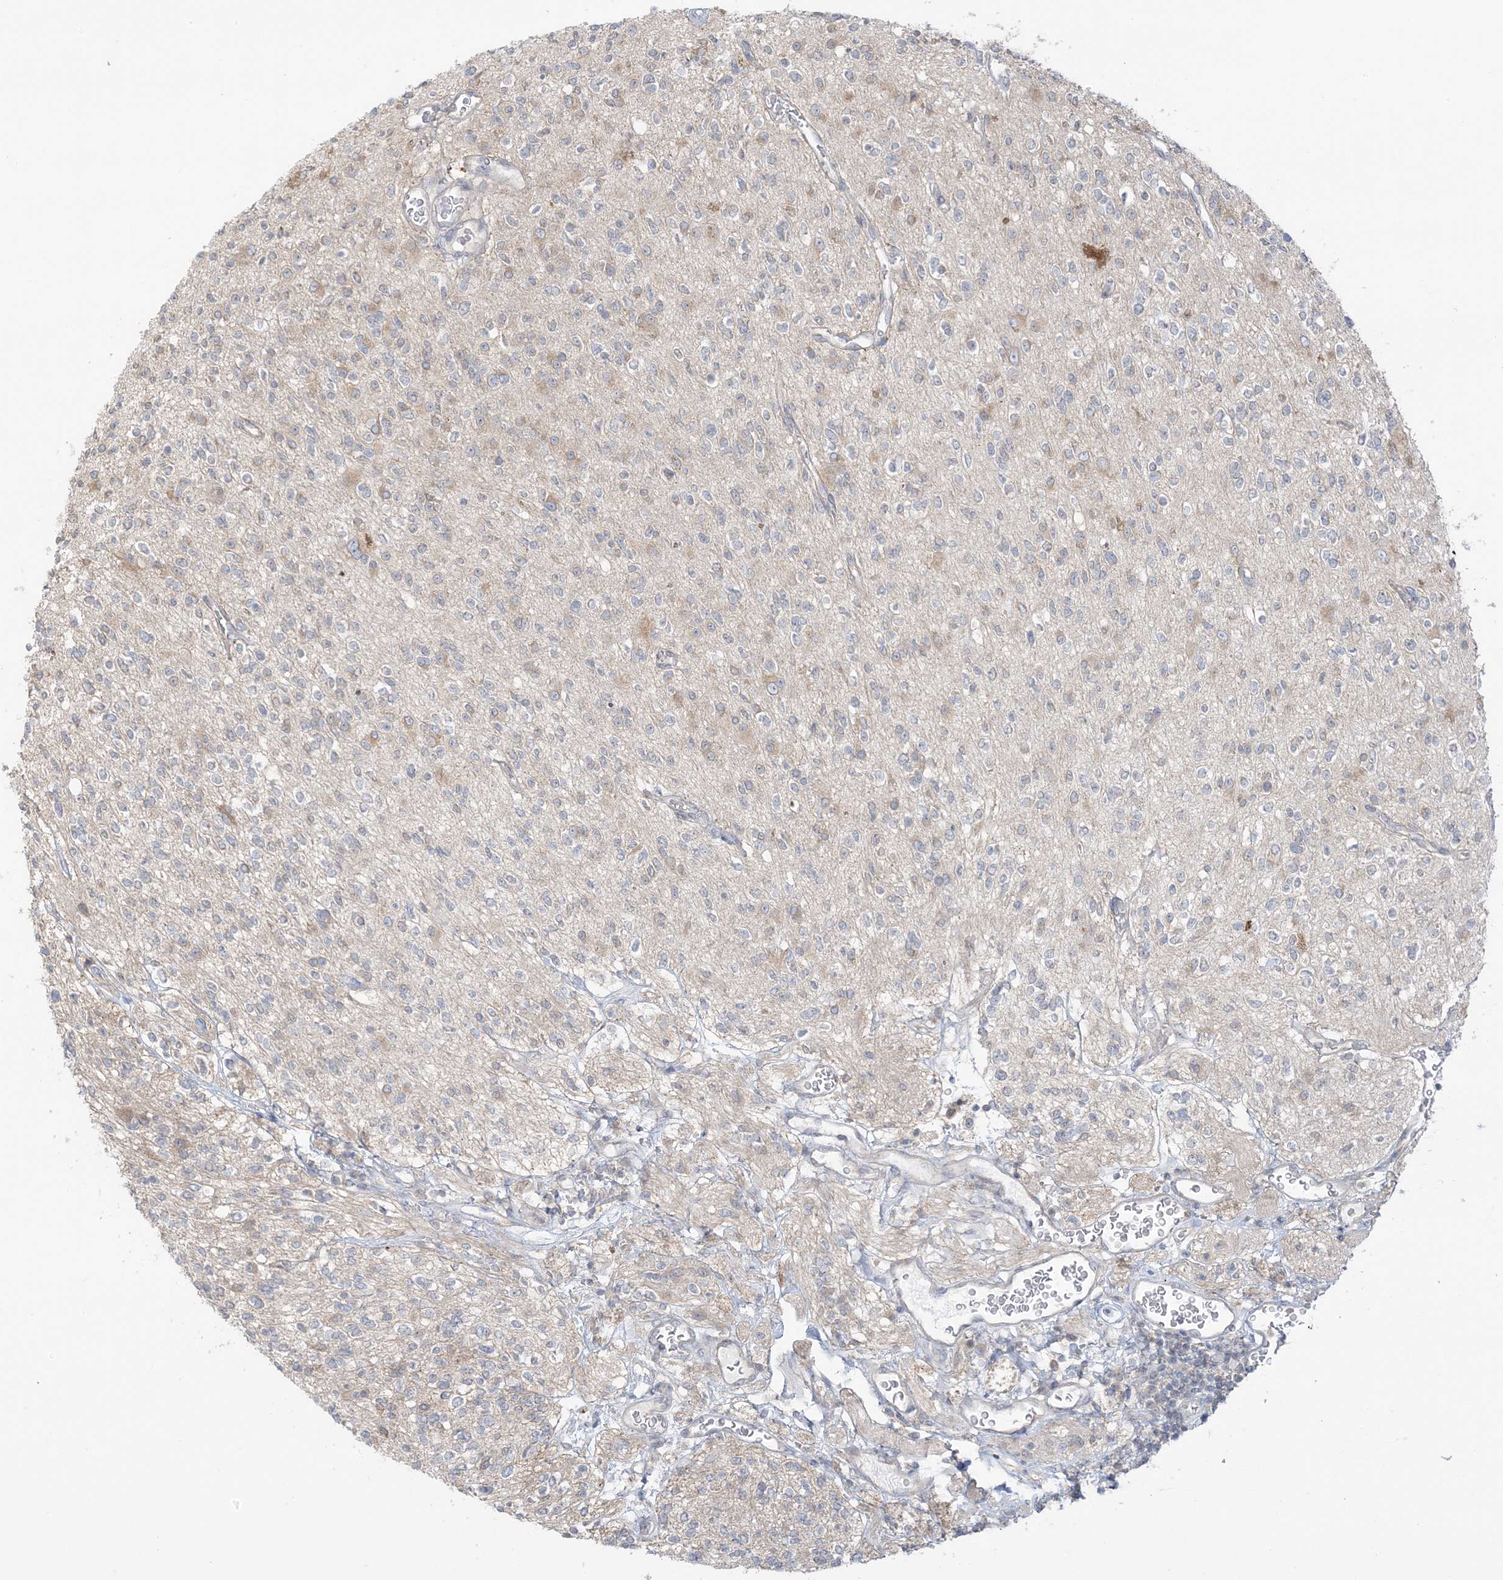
{"staining": {"intensity": "weak", "quantity": "<25%", "location": "cytoplasmic/membranous"}, "tissue": "glioma", "cell_type": "Tumor cells", "image_type": "cancer", "snomed": [{"axis": "morphology", "description": "Glioma, malignant, High grade"}, {"axis": "topography", "description": "Brain"}], "caption": "Immunohistochemistry of malignant high-grade glioma displays no positivity in tumor cells.", "gene": "EEFSEC", "patient": {"sex": "male", "age": 34}}